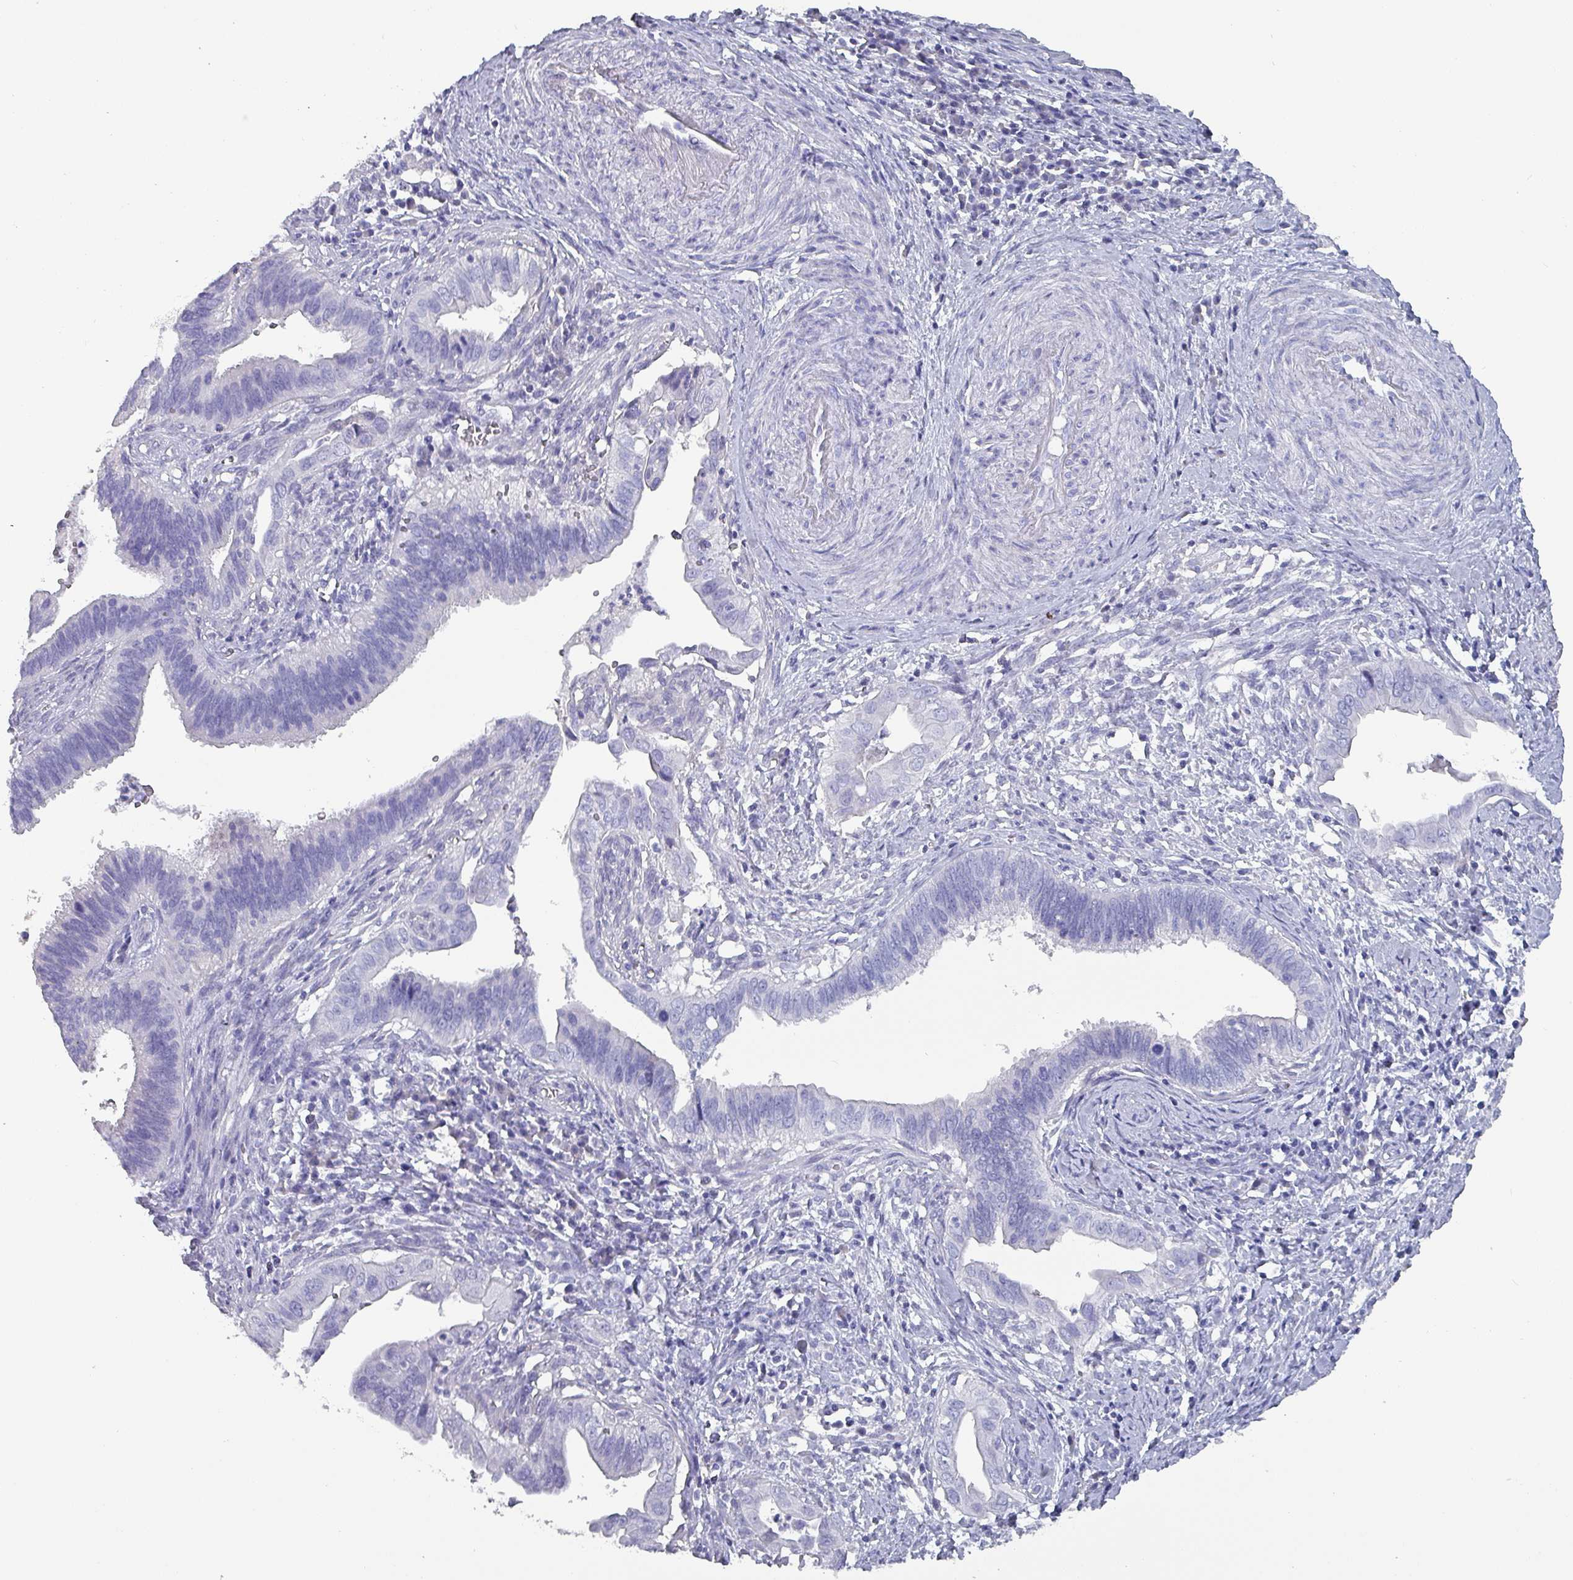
{"staining": {"intensity": "negative", "quantity": "none", "location": "none"}, "tissue": "cervical cancer", "cell_type": "Tumor cells", "image_type": "cancer", "snomed": [{"axis": "morphology", "description": "Adenocarcinoma, NOS"}, {"axis": "topography", "description": "Cervix"}], "caption": "Histopathology image shows no significant protein expression in tumor cells of adenocarcinoma (cervical).", "gene": "INS-IGF2", "patient": {"sex": "female", "age": 42}}